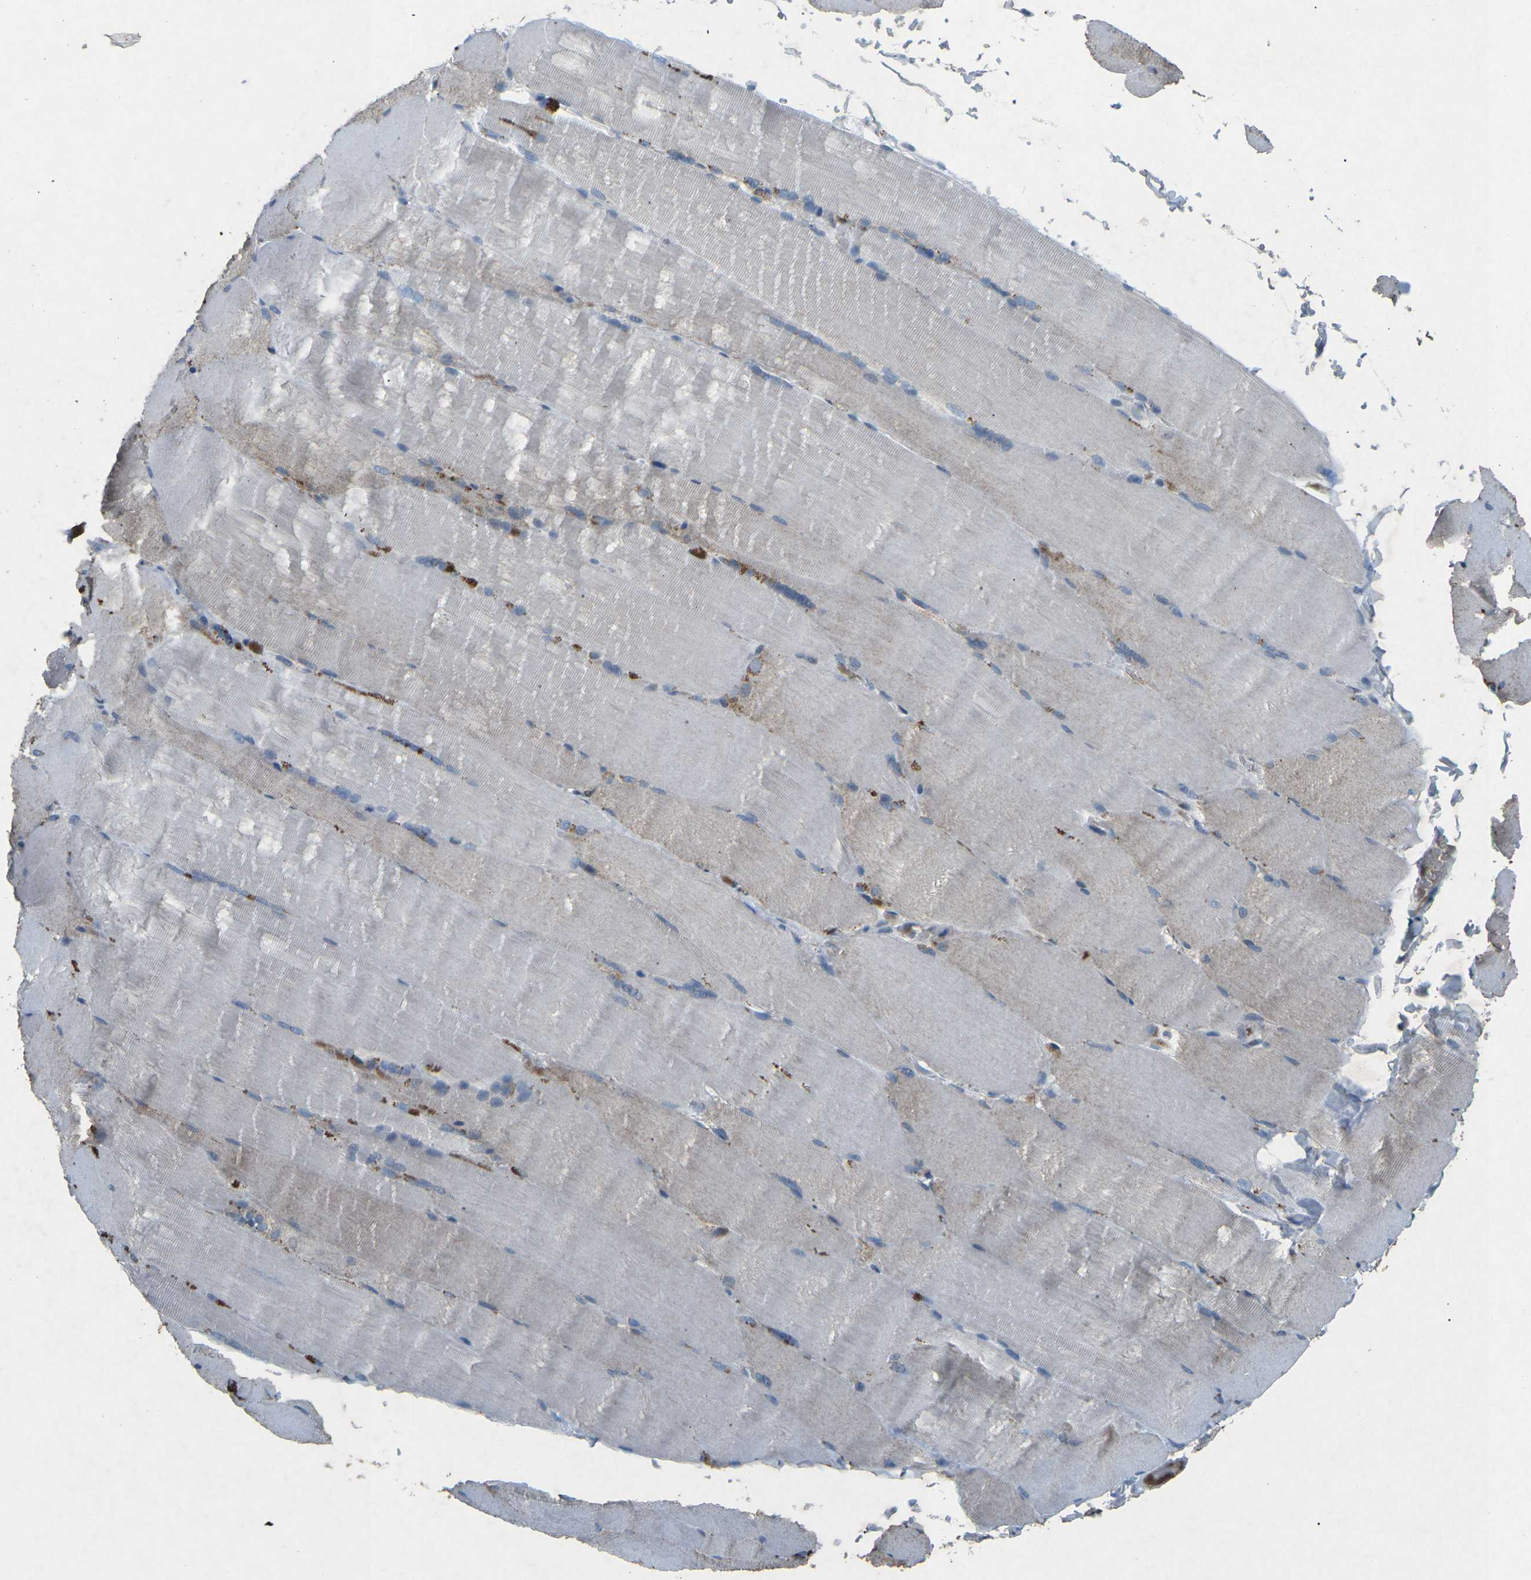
{"staining": {"intensity": "negative", "quantity": "none", "location": "none"}, "tissue": "skeletal muscle", "cell_type": "Myocytes", "image_type": "normal", "snomed": [{"axis": "morphology", "description": "Normal tissue, NOS"}, {"axis": "topography", "description": "Skin"}, {"axis": "topography", "description": "Skeletal muscle"}], "caption": "The IHC photomicrograph has no significant expression in myocytes of skeletal muscle.", "gene": "A1BG", "patient": {"sex": "male", "age": 83}}